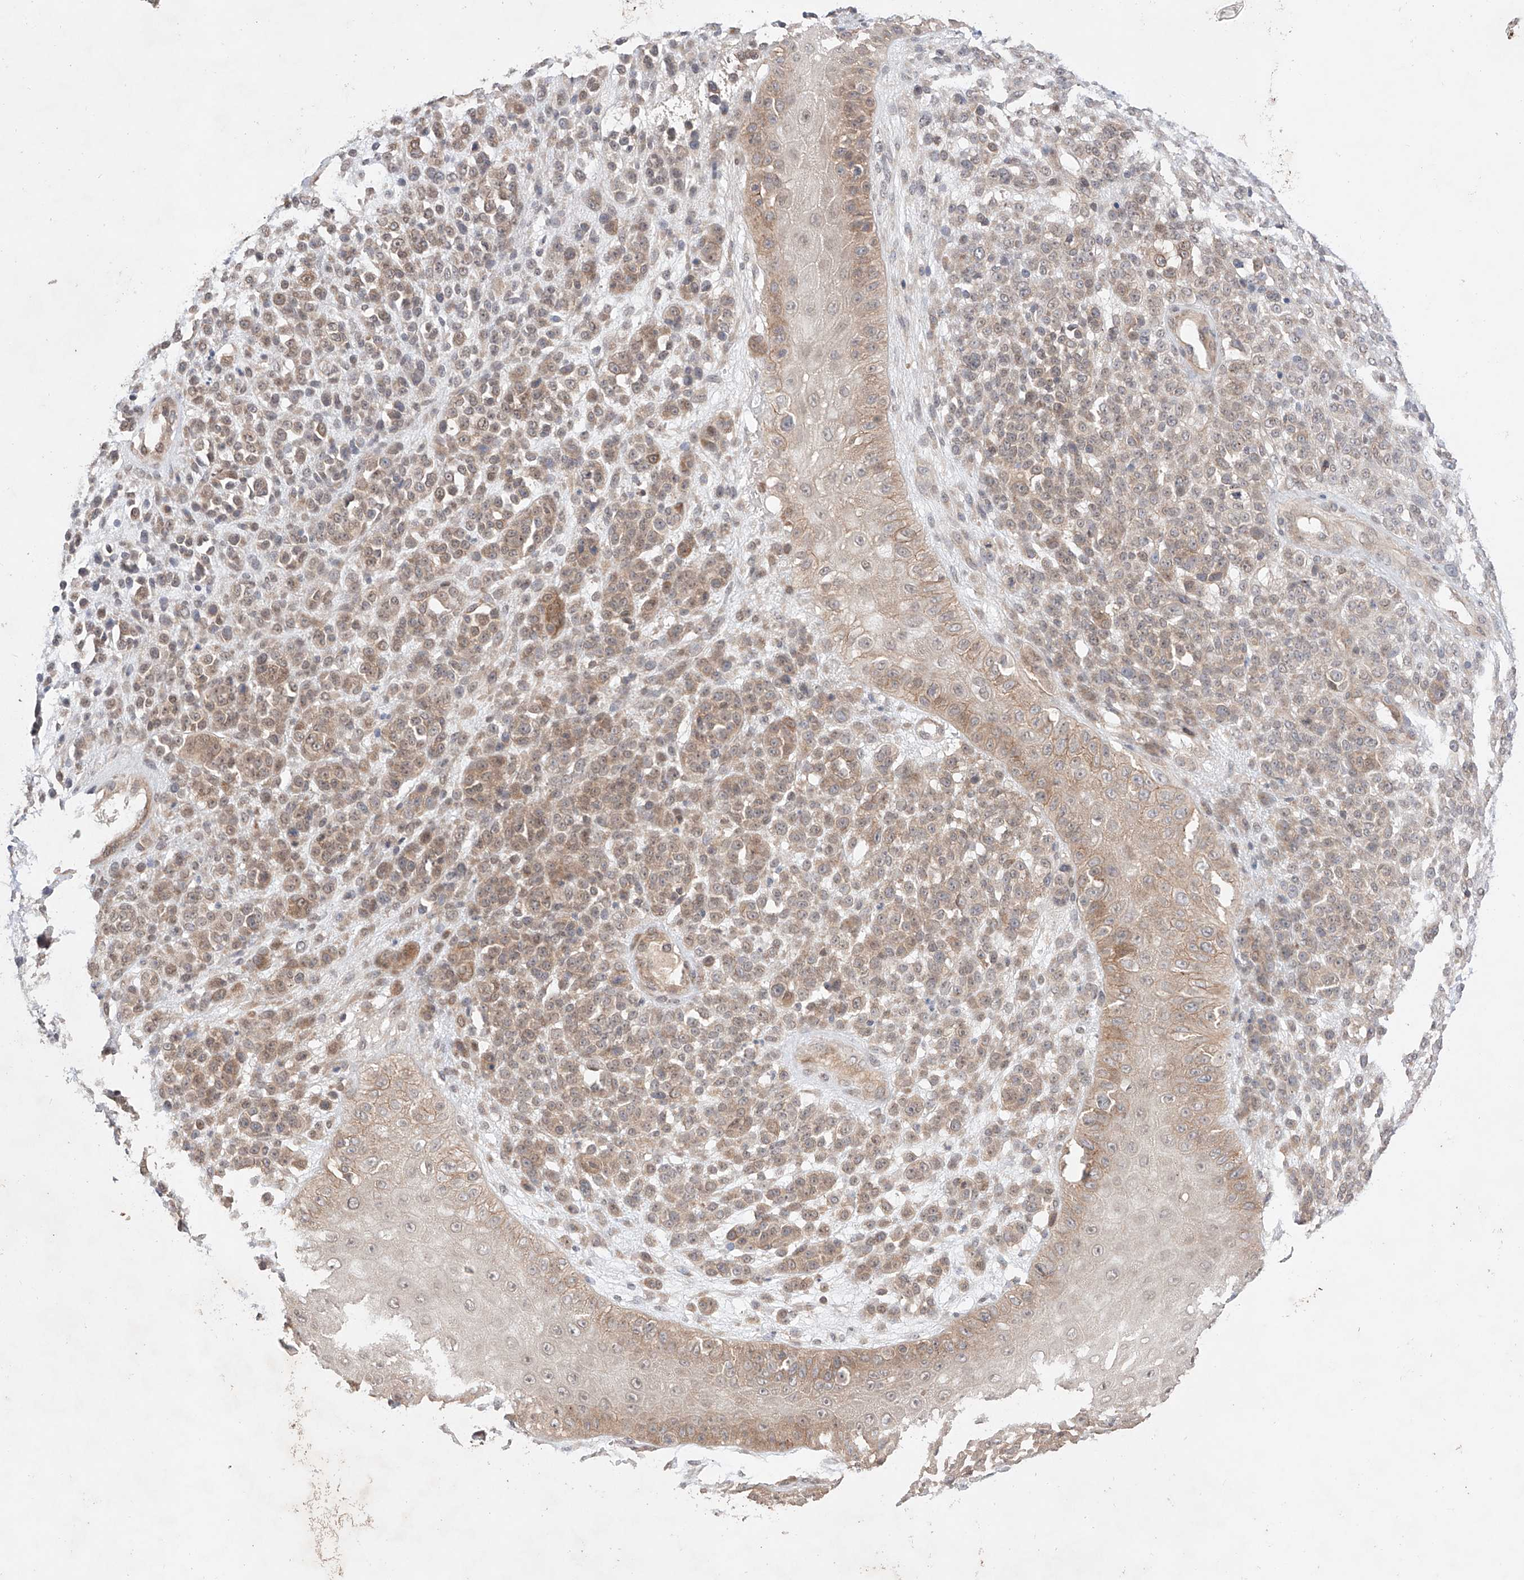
{"staining": {"intensity": "weak", "quantity": "25%-75%", "location": "cytoplasmic/membranous,nuclear"}, "tissue": "melanoma", "cell_type": "Tumor cells", "image_type": "cancer", "snomed": [{"axis": "morphology", "description": "Malignant melanoma, NOS"}, {"axis": "topography", "description": "Skin"}], "caption": "Melanoma stained with IHC shows weak cytoplasmic/membranous and nuclear staining in about 25%-75% of tumor cells.", "gene": "ZNF124", "patient": {"sex": "female", "age": 55}}